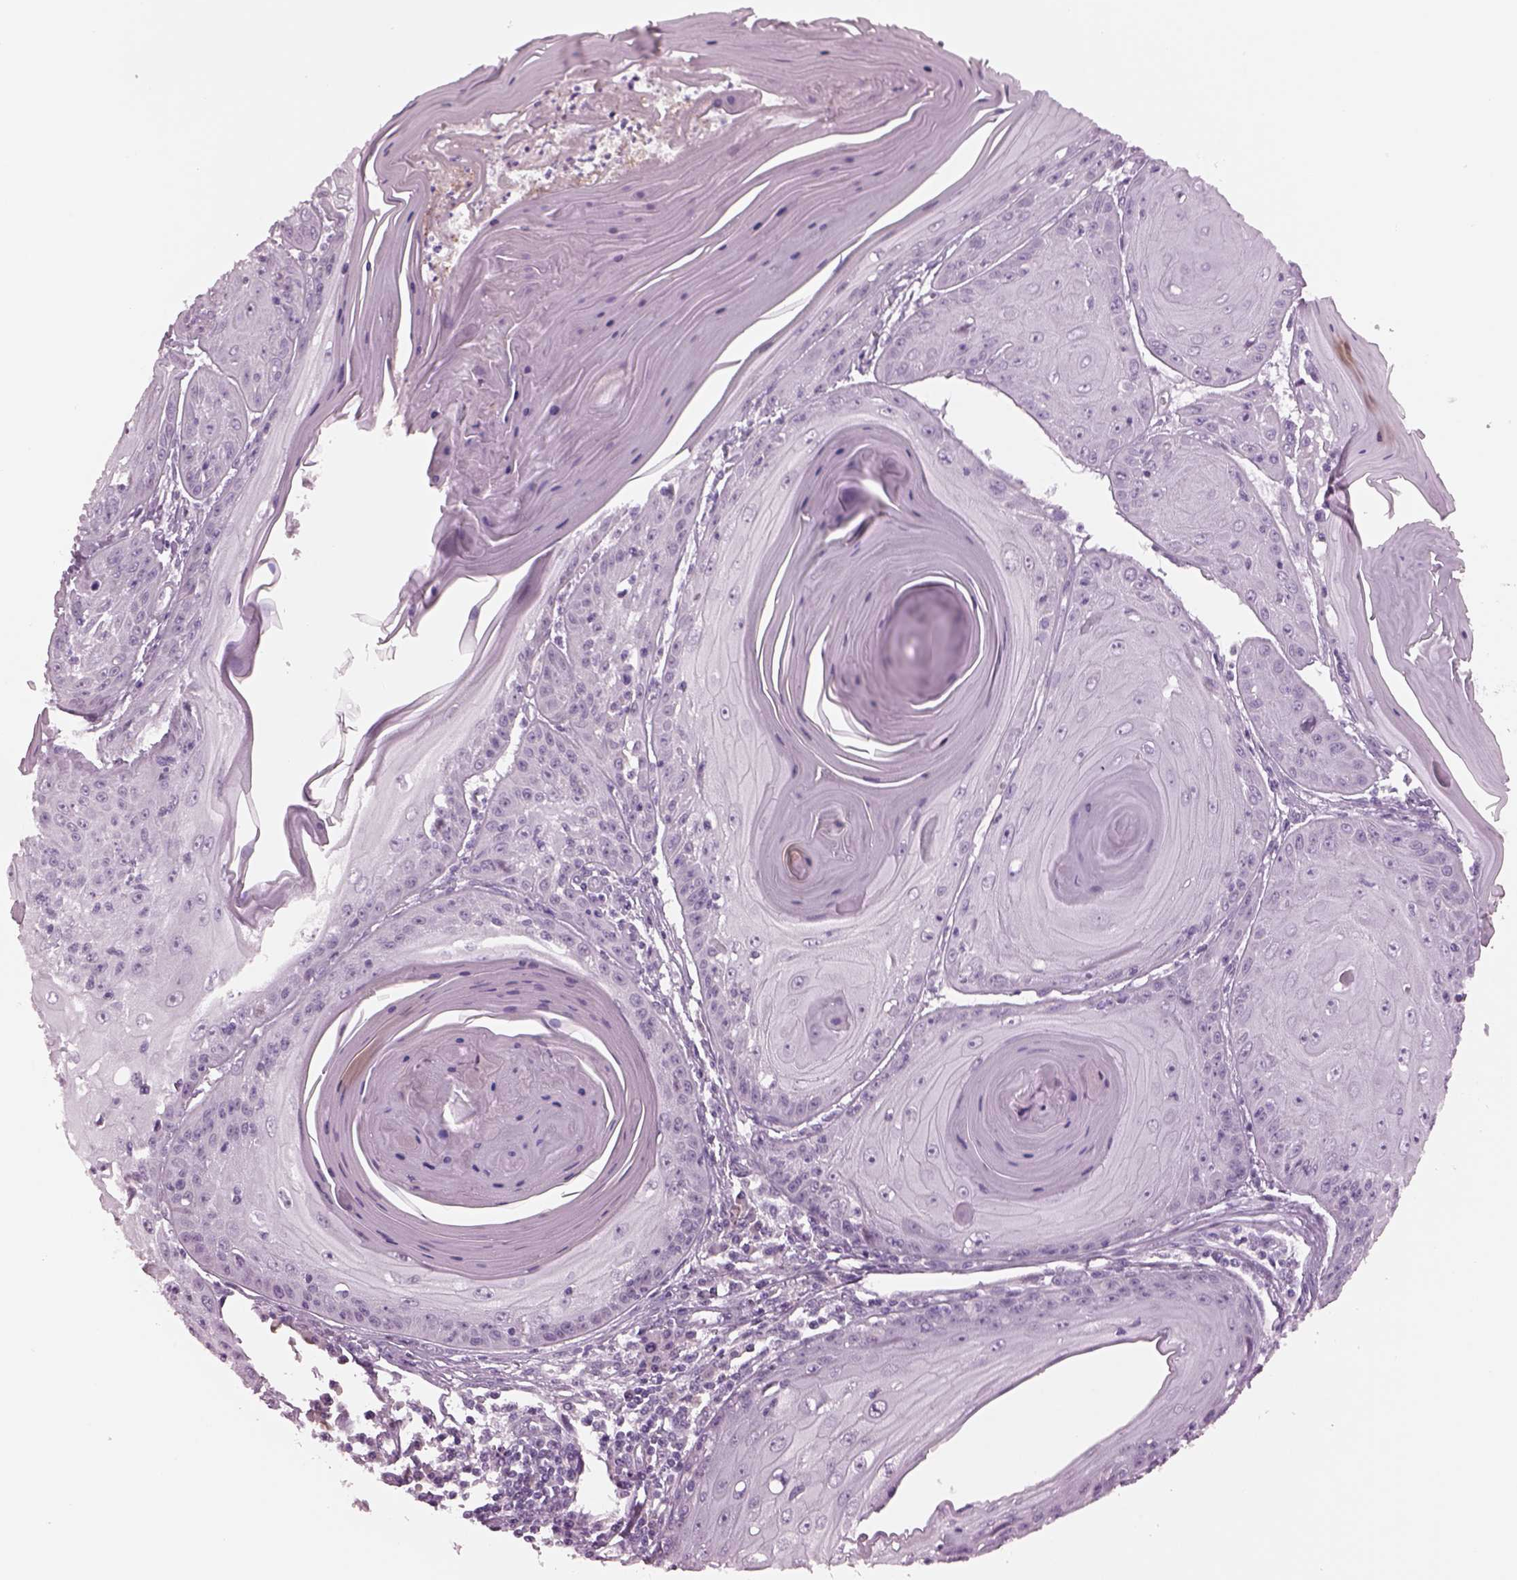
{"staining": {"intensity": "negative", "quantity": "none", "location": "none"}, "tissue": "skin cancer", "cell_type": "Tumor cells", "image_type": "cancer", "snomed": [{"axis": "morphology", "description": "Squamous cell carcinoma, NOS"}, {"axis": "topography", "description": "Skin"}, {"axis": "topography", "description": "Vulva"}], "caption": "Immunohistochemical staining of skin cancer demonstrates no significant positivity in tumor cells. (Brightfield microscopy of DAB (3,3'-diaminobenzidine) immunohistochemistry (IHC) at high magnification).", "gene": "CYLC1", "patient": {"sex": "female", "age": 85}}